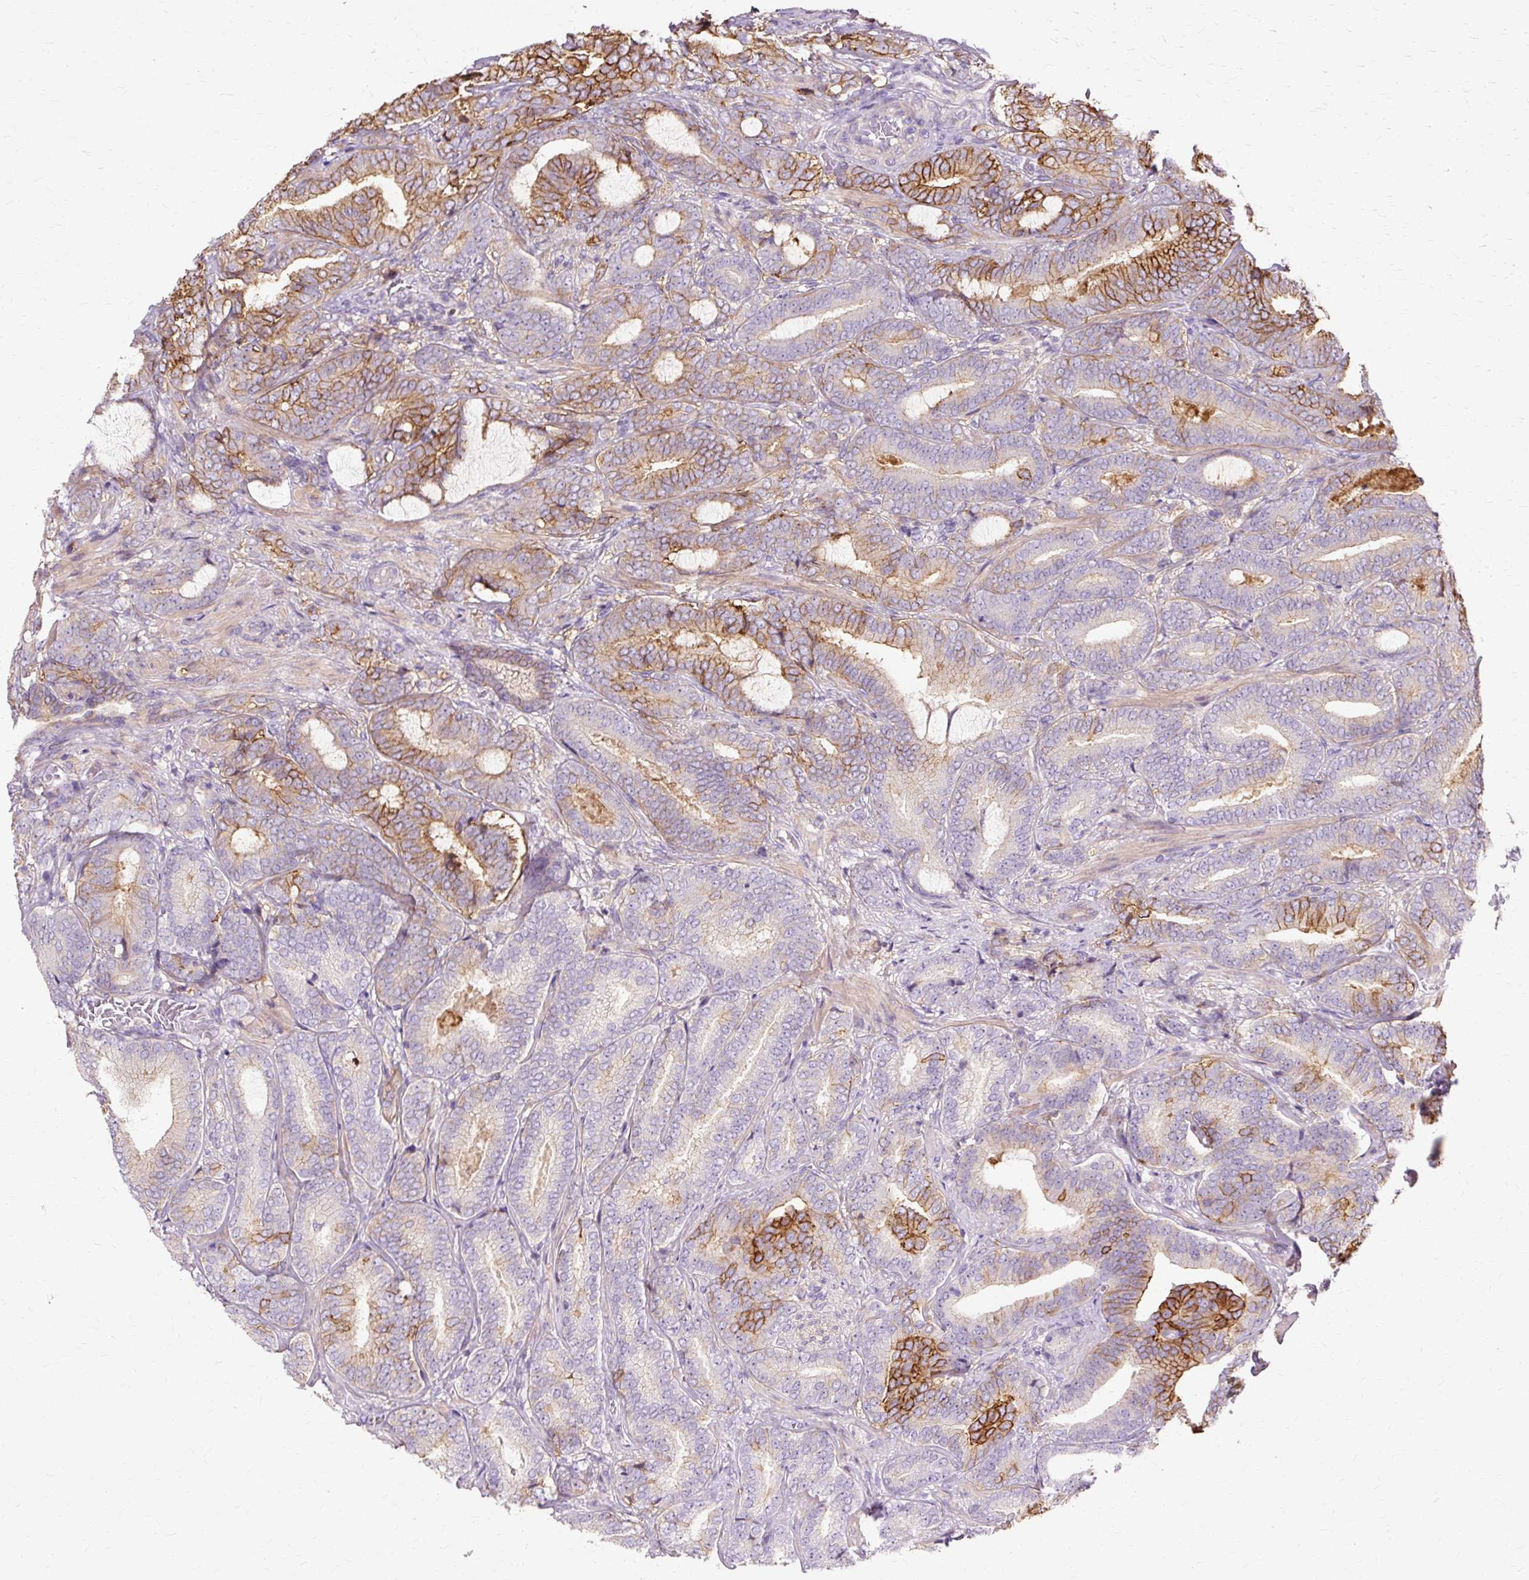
{"staining": {"intensity": "moderate", "quantity": "25%-75%", "location": "cytoplasmic/membranous"}, "tissue": "prostate cancer", "cell_type": "Tumor cells", "image_type": "cancer", "snomed": [{"axis": "morphology", "description": "Adenocarcinoma, Low grade"}, {"axis": "topography", "description": "Prostate and seminal vesicle, NOS"}], "caption": "Human low-grade adenocarcinoma (prostate) stained with a protein marker displays moderate staining in tumor cells.", "gene": "TSPAN8", "patient": {"sex": "male", "age": 61}}